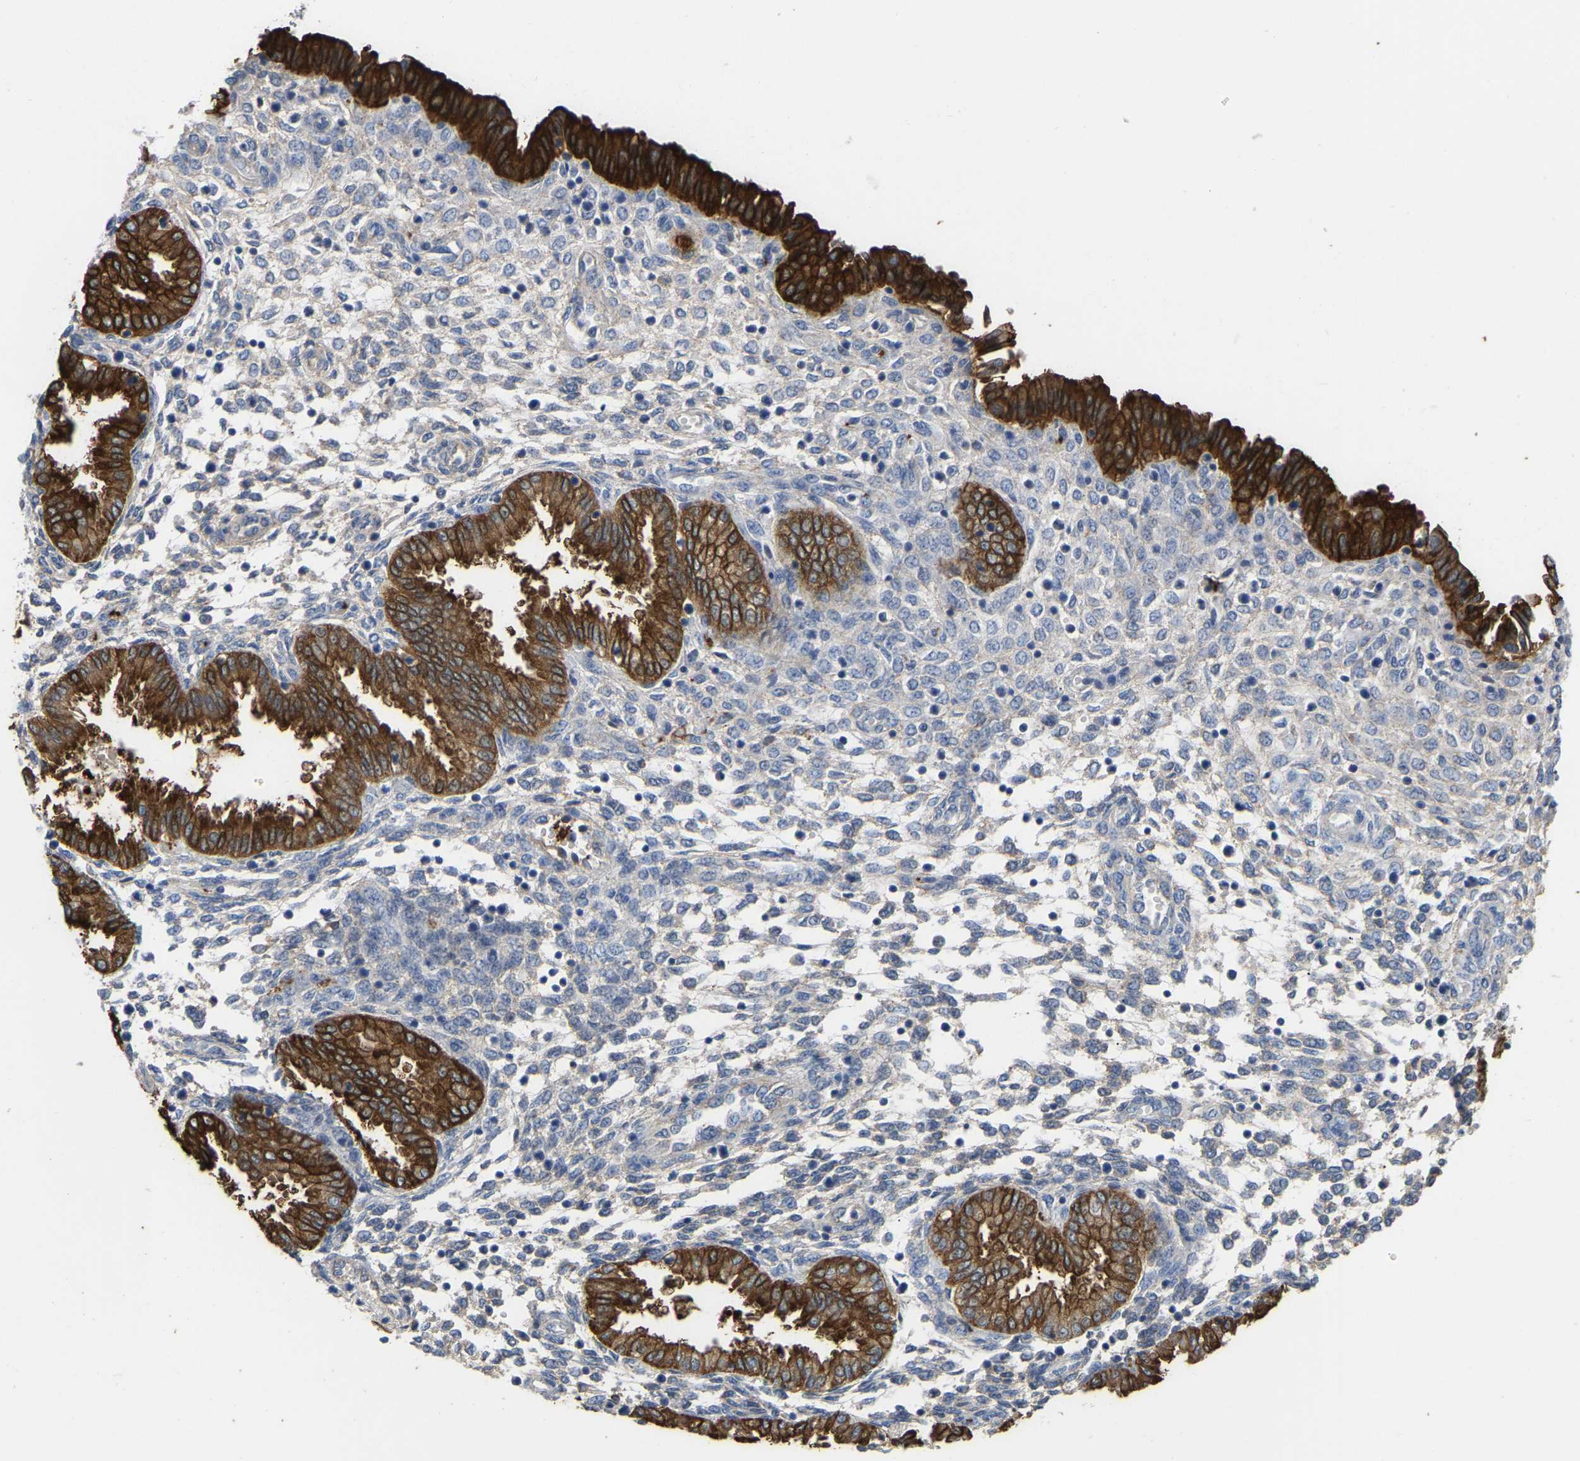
{"staining": {"intensity": "negative", "quantity": "none", "location": "none"}, "tissue": "endometrium", "cell_type": "Cells in endometrial stroma", "image_type": "normal", "snomed": [{"axis": "morphology", "description": "Normal tissue, NOS"}, {"axis": "topography", "description": "Endometrium"}], "caption": "Cells in endometrial stroma are negative for protein expression in unremarkable human endometrium.", "gene": "ZNF449", "patient": {"sex": "female", "age": 33}}